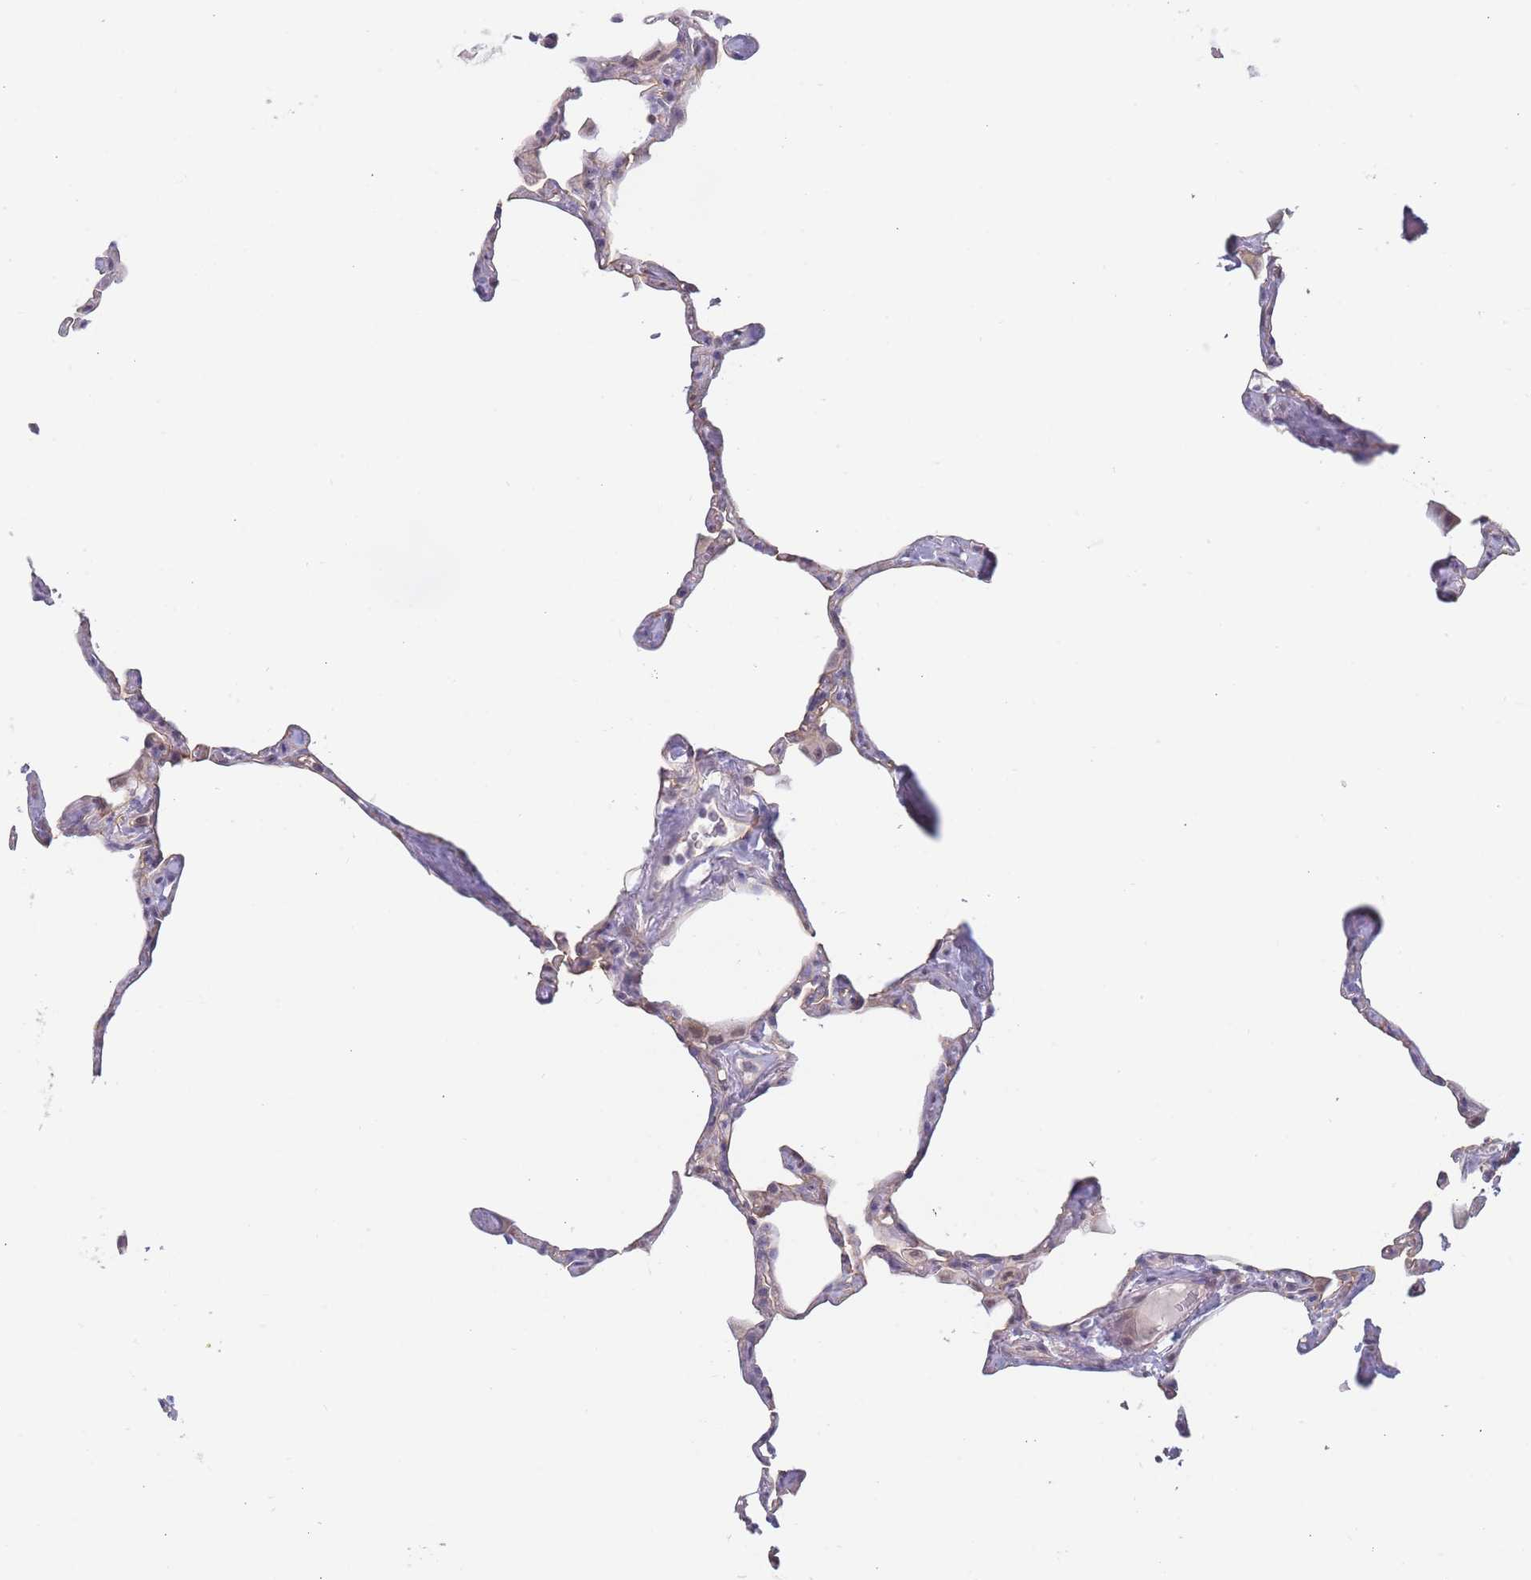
{"staining": {"intensity": "negative", "quantity": "none", "location": "none"}, "tissue": "lung", "cell_type": "Alveolar cells", "image_type": "normal", "snomed": [{"axis": "morphology", "description": "Normal tissue, NOS"}, {"axis": "topography", "description": "Lung"}], "caption": "Alveolar cells show no significant protein staining in unremarkable lung.", "gene": "FAM227B", "patient": {"sex": "male", "age": 65}}